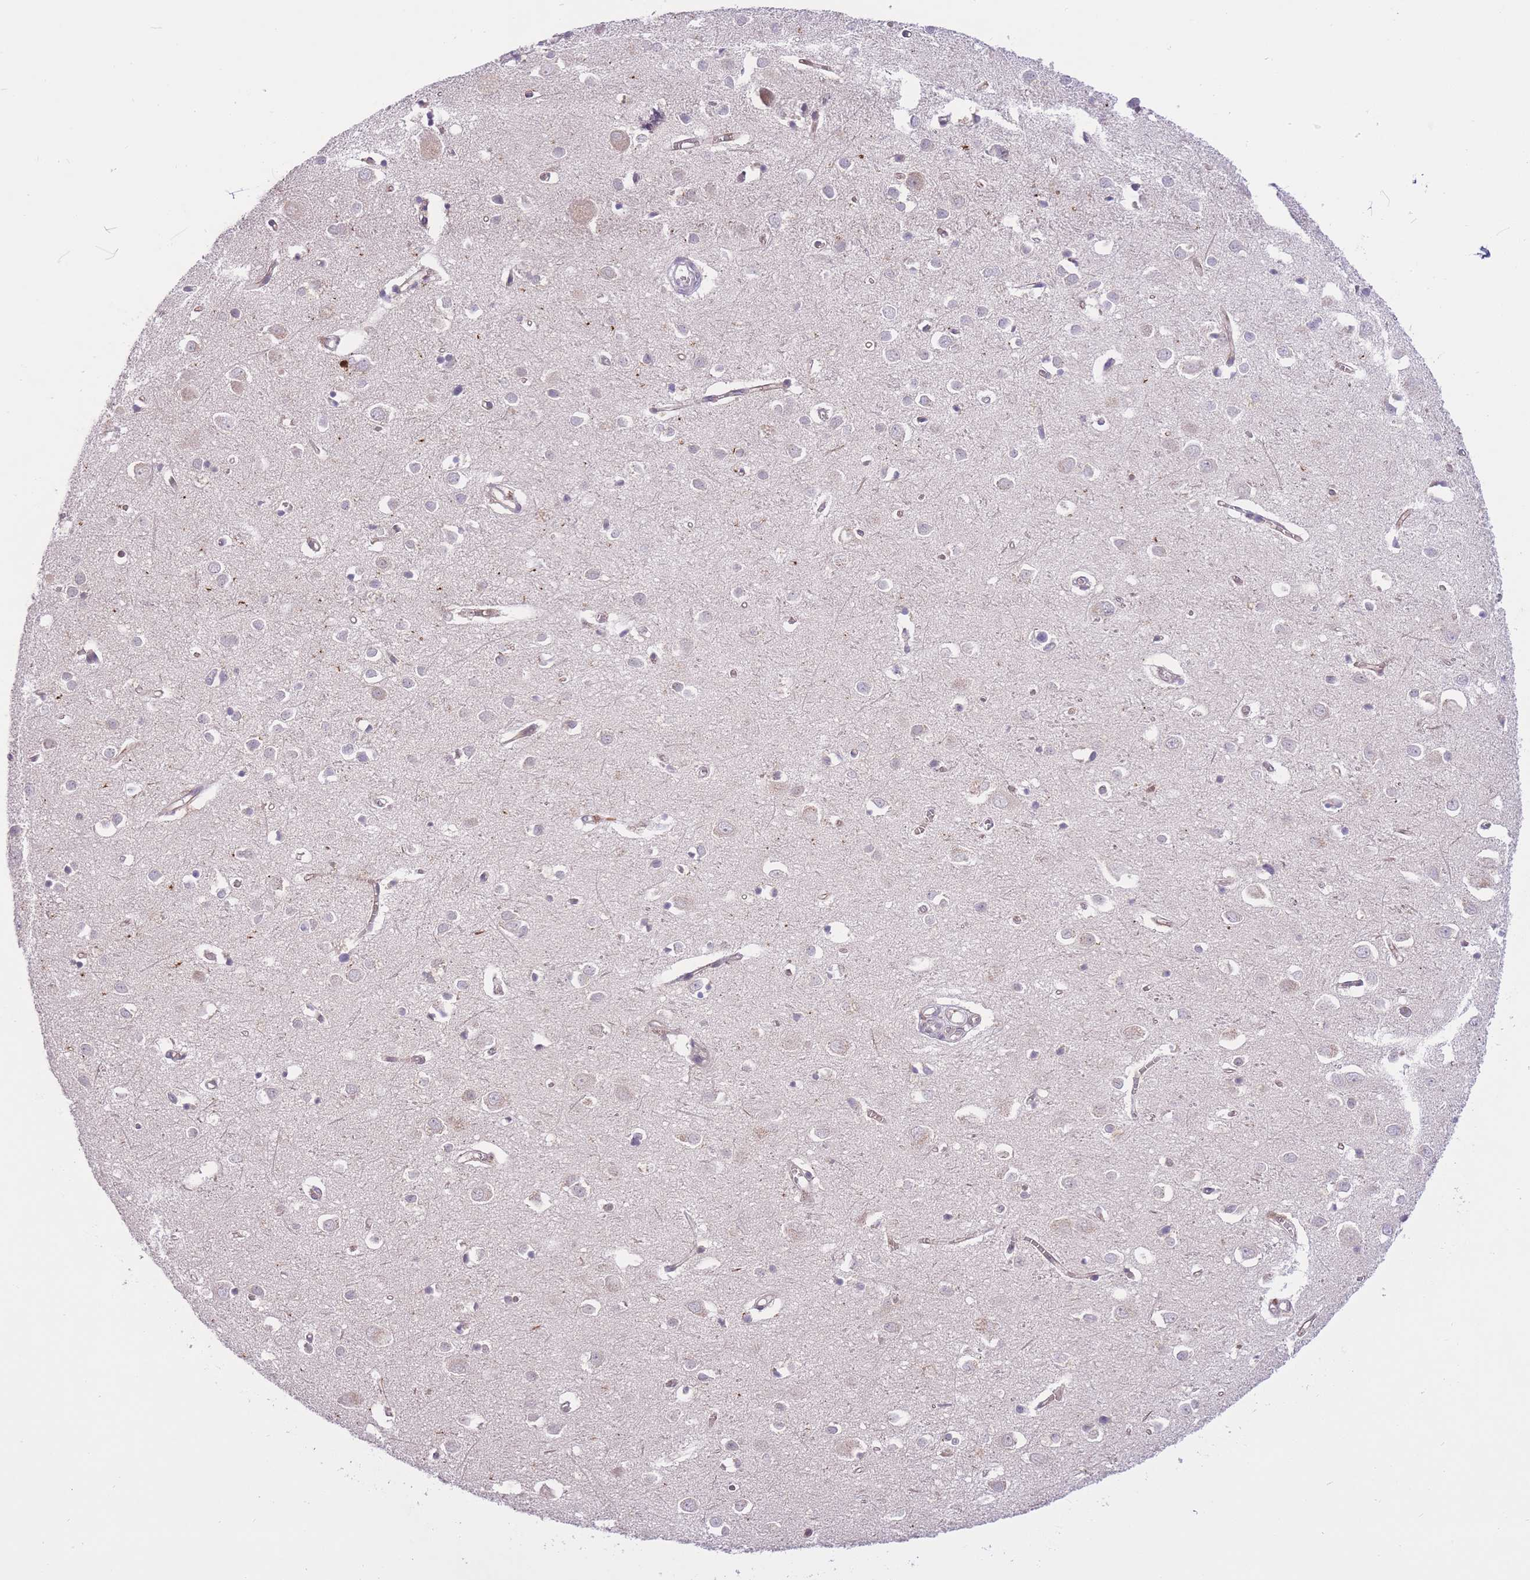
{"staining": {"intensity": "weak", "quantity": "25%-75%", "location": "cytoplasmic/membranous"}, "tissue": "cerebral cortex", "cell_type": "Endothelial cells", "image_type": "normal", "snomed": [{"axis": "morphology", "description": "Normal tissue, NOS"}, {"axis": "topography", "description": "Cerebral cortex"}], "caption": "IHC (DAB) staining of unremarkable cerebral cortex demonstrates weak cytoplasmic/membranous protein positivity in about 25%-75% of endothelial cells. The protein is stained brown, and the nuclei are stained in blue (DAB IHC with brightfield microscopy, high magnification).", "gene": "TMED3", "patient": {"sex": "female", "age": 64}}